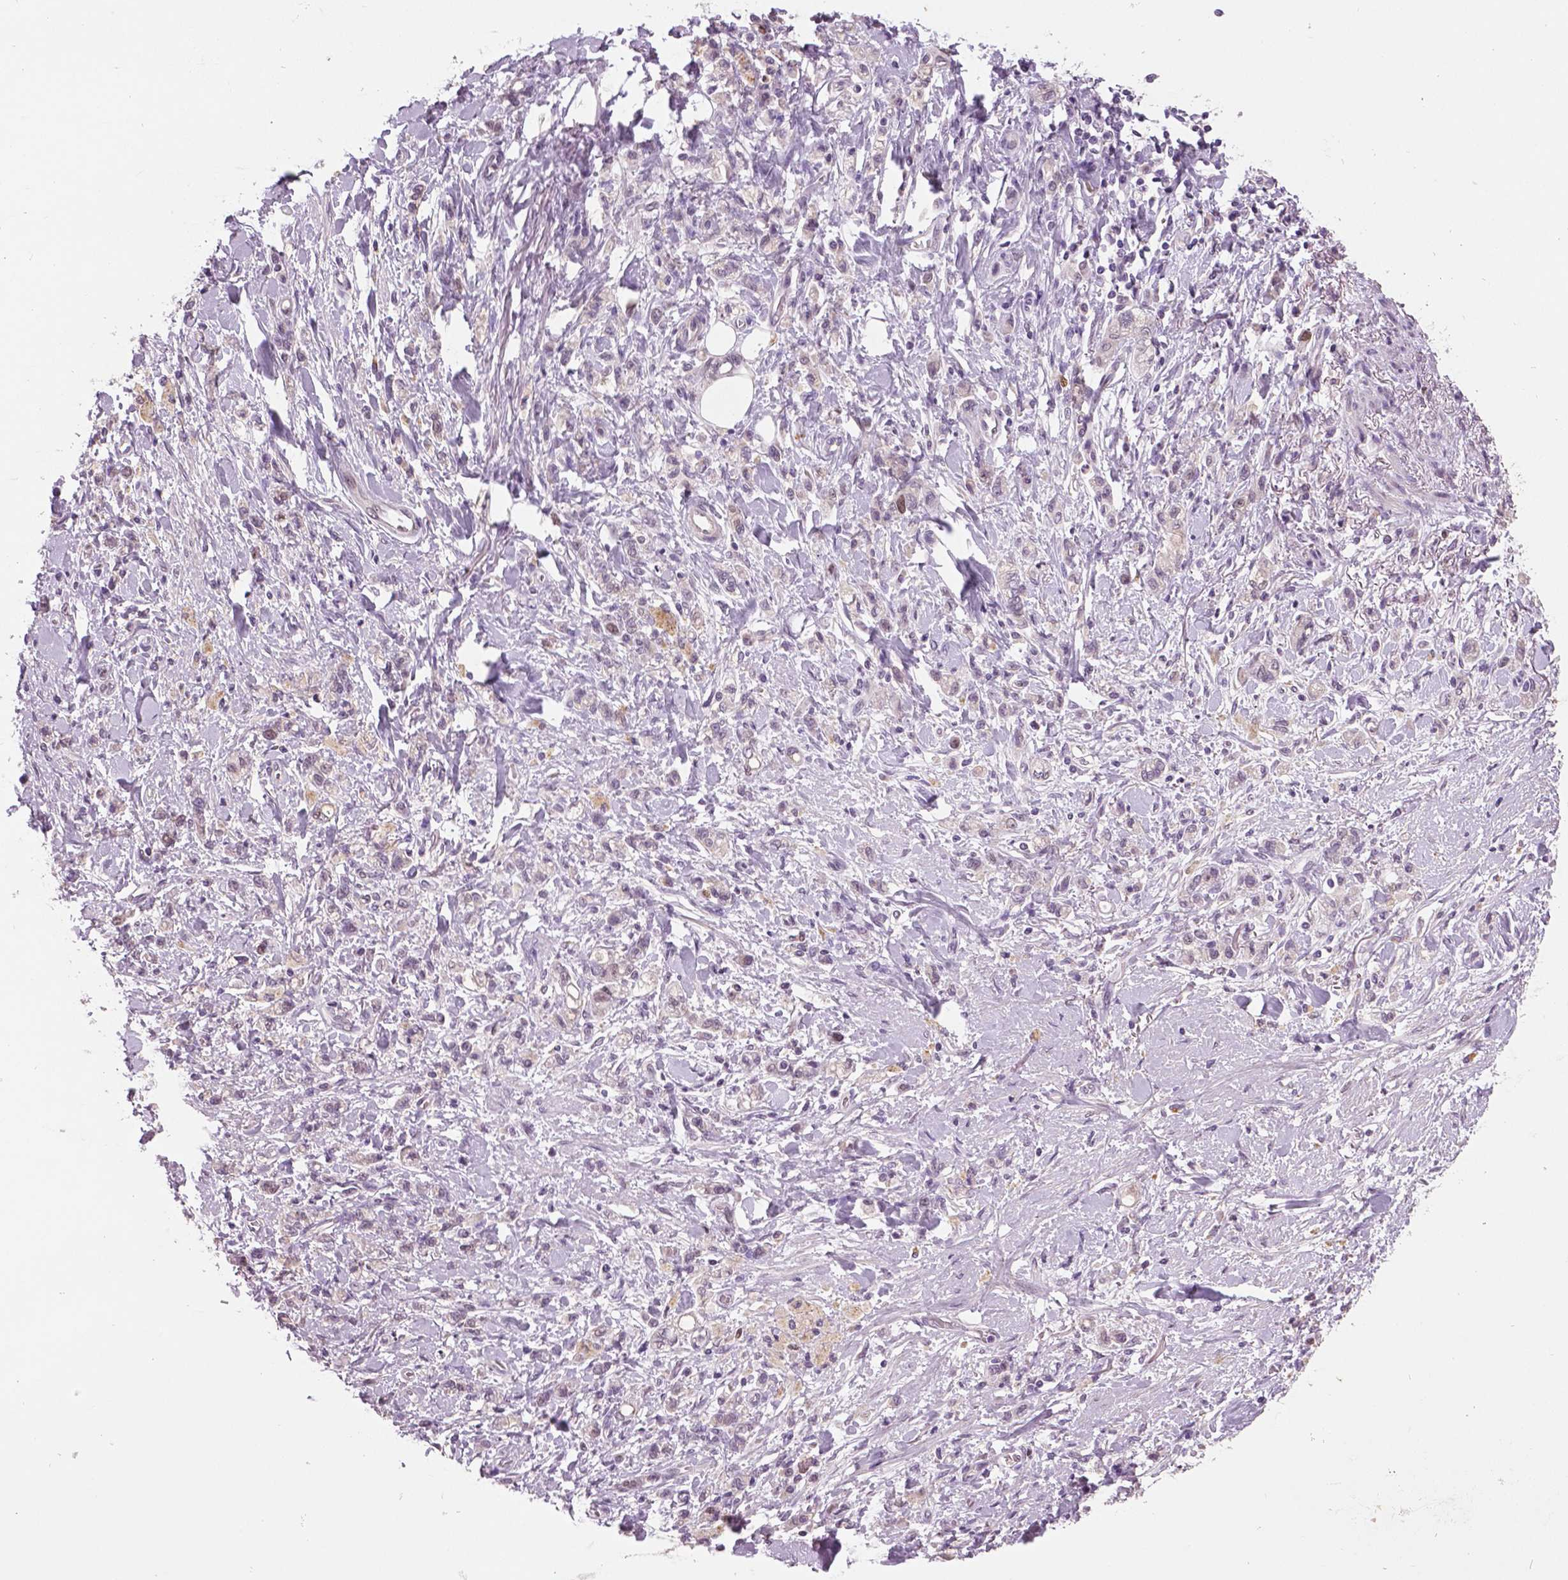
{"staining": {"intensity": "weak", "quantity": "<25%", "location": "nuclear"}, "tissue": "stomach cancer", "cell_type": "Tumor cells", "image_type": "cancer", "snomed": [{"axis": "morphology", "description": "Adenocarcinoma, NOS"}, {"axis": "topography", "description": "Stomach"}], "caption": "Tumor cells show no significant protein staining in stomach cancer. The staining was performed using DAB (3,3'-diaminobenzidine) to visualize the protein expression in brown, while the nuclei were stained in blue with hematoxylin (Magnification: 20x).", "gene": "MKI67", "patient": {"sex": "male", "age": 77}}